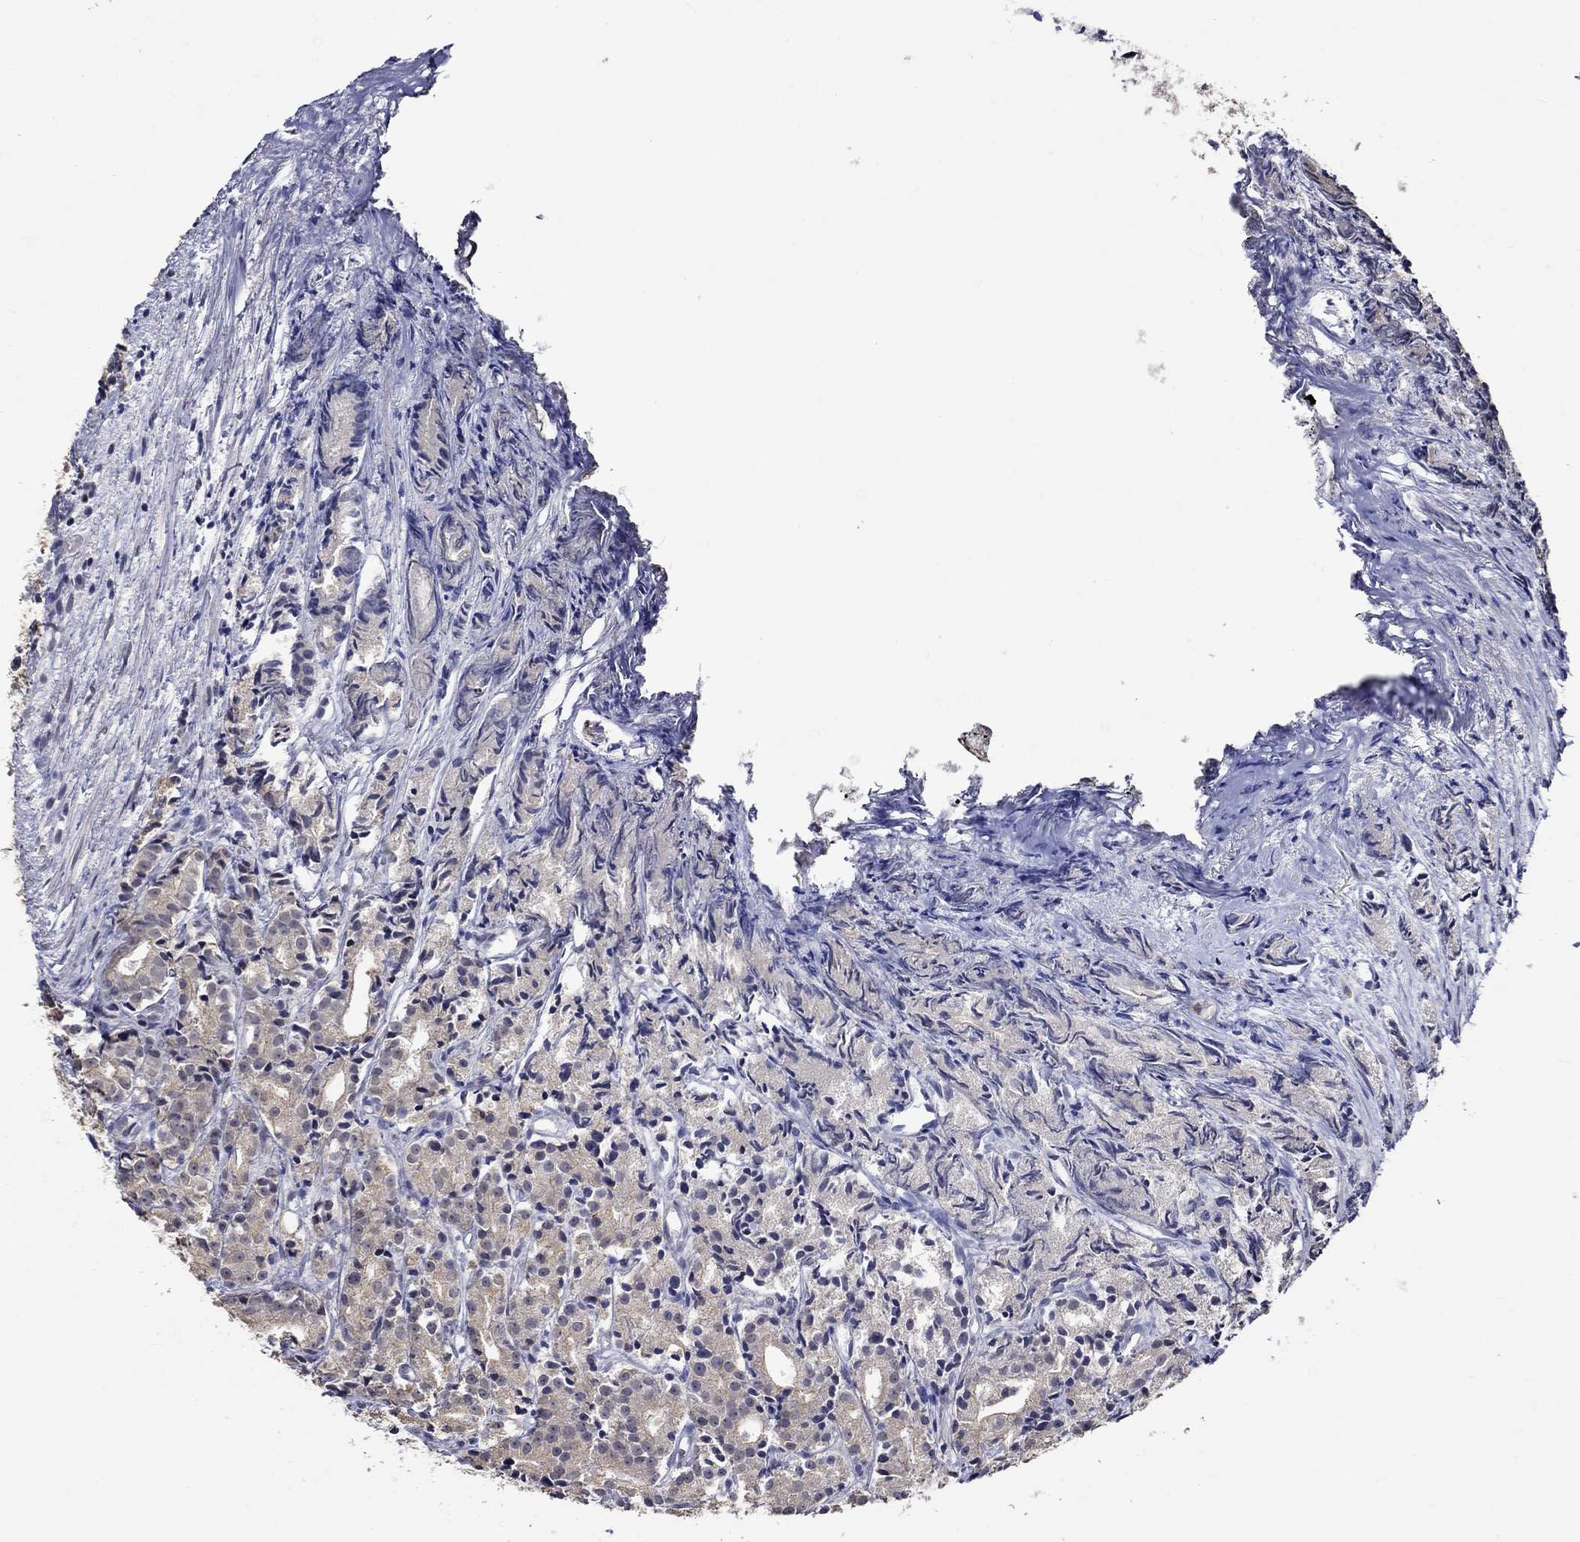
{"staining": {"intensity": "negative", "quantity": "none", "location": "none"}, "tissue": "prostate cancer", "cell_type": "Tumor cells", "image_type": "cancer", "snomed": [{"axis": "morphology", "description": "Adenocarcinoma, Medium grade"}, {"axis": "topography", "description": "Prostate"}], "caption": "DAB (3,3'-diaminobenzidine) immunohistochemical staining of human prostate adenocarcinoma (medium-grade) displays no significant positivity in tumor cells.", "gene": "DDX3Y", "patient": {"sex": "male", "age": 74}}